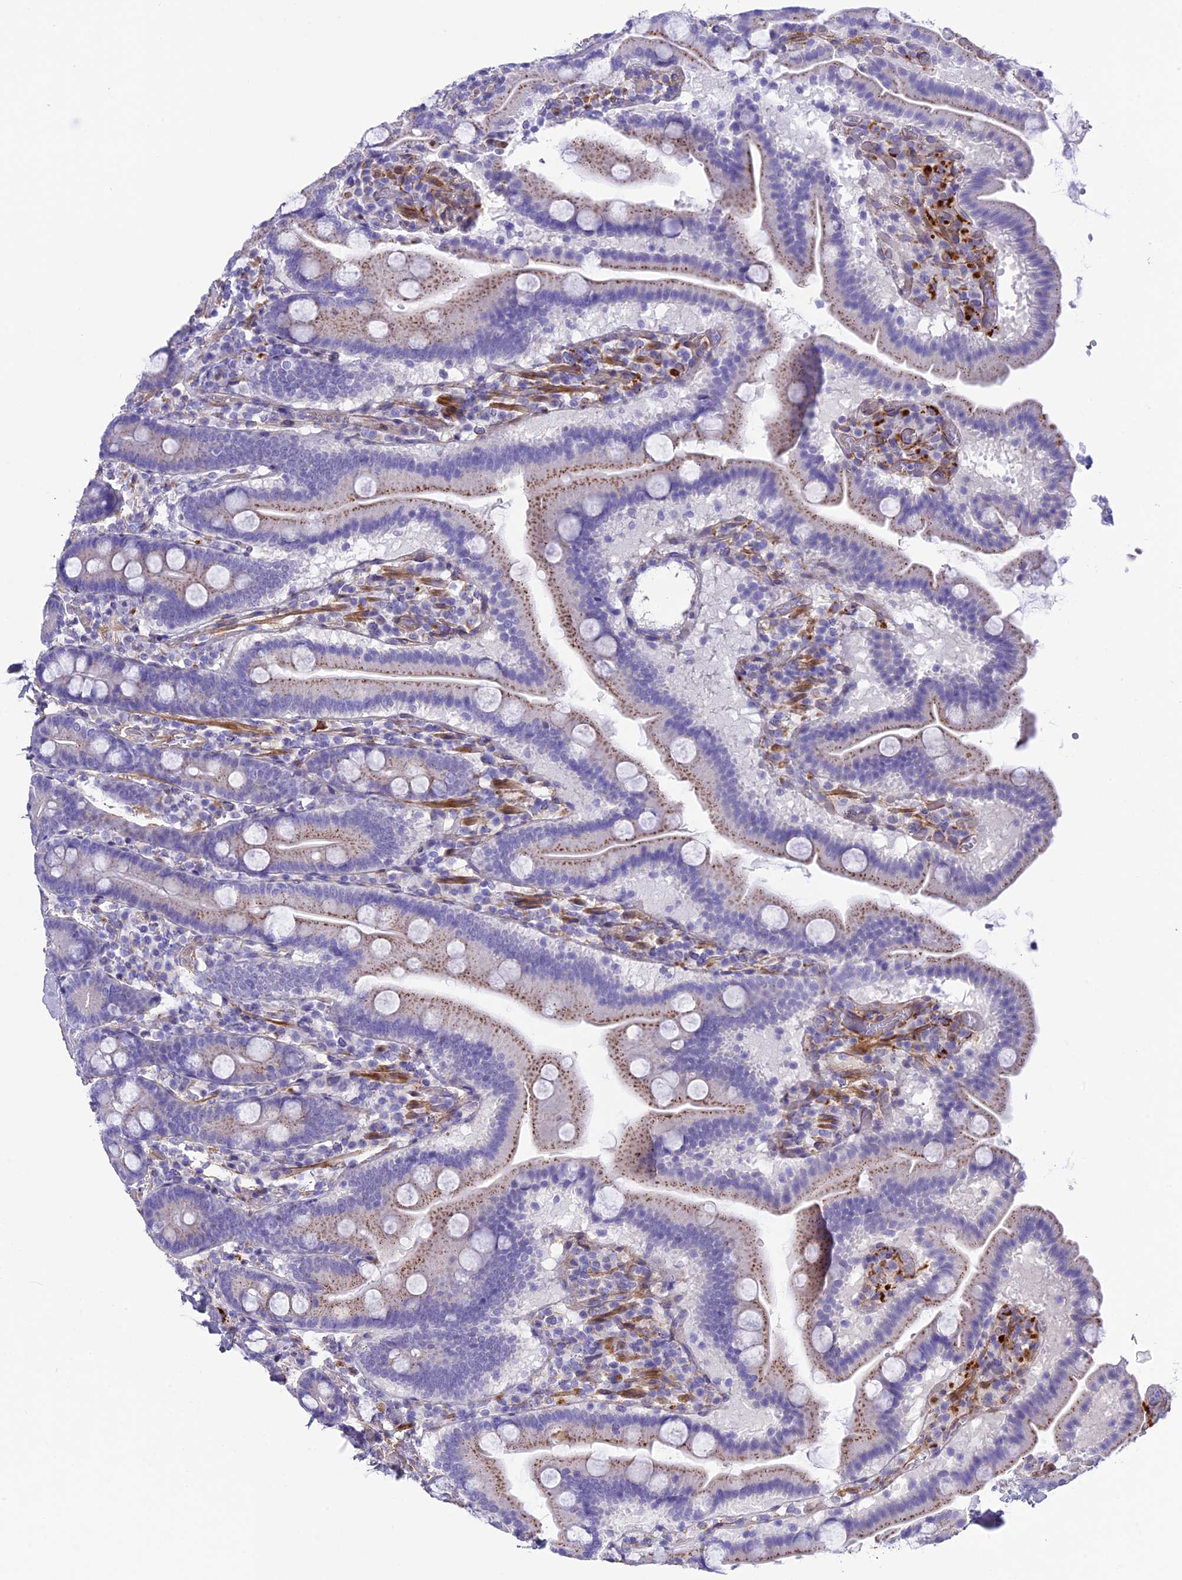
{"staining": {"intensity": "moderate", "quantity": "25%-75%", "location": "cytoplasmic/membranous"}, "tissue": "duodenum", "cell_type": "Glandular cells", "image_type": "normal", "snomed": [{"axis": "morphology", "description": "Normal tissue, NOS"}, {"axis": "topography", "description": "Duodenum"}], "caption": "An immunohistochemistry (IHC) histopathology image of normal tissue is shown. Protein staining in brown highlights moderate cytoplasmic/membranous positivity in duodenum within glandular cells.", "gene": "TNS1", "patient": {"sex": "male", "age": 55}}